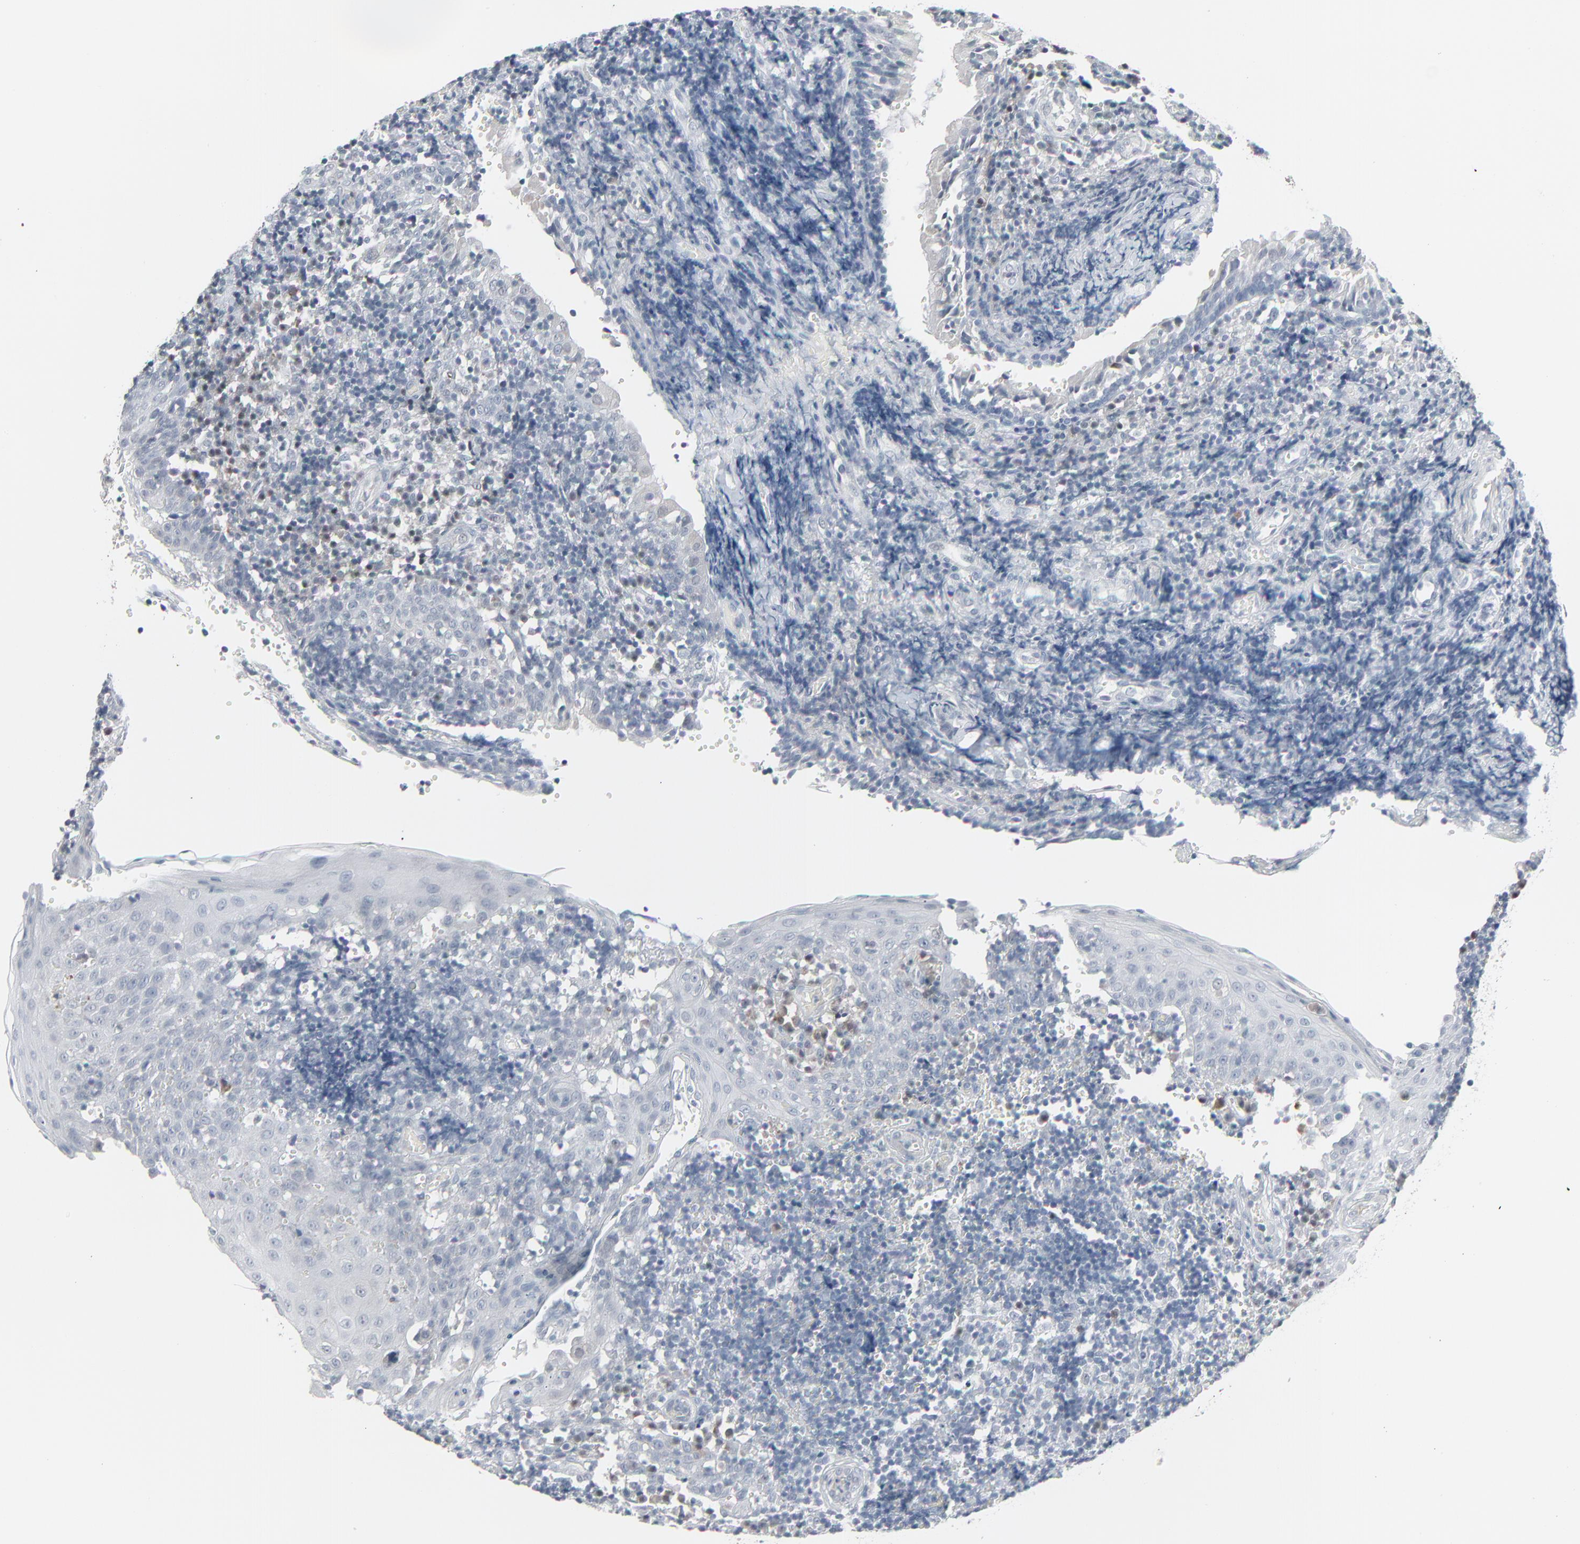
{"staining": {"intensity": "moderate", "quantity": "<25%", "location": "nuclear"}, "tissue": "tonsil", "cell_type": "Germinal center cells", "image_type": "normal", "snomed": [{"axis": "morphology", "description": "Normal tissue, NOS"}, {"axis": "topography", "description": "Tonsil"}], "caption": "A photomicrograph of tonsil stained for a protein exhibits moderate nuclear brown staining in germinal center cells. (IHC, brightfield microscopy, high magnification).", "gene": "SAGE1", "patient": {"sex": "female", "age": 40}}